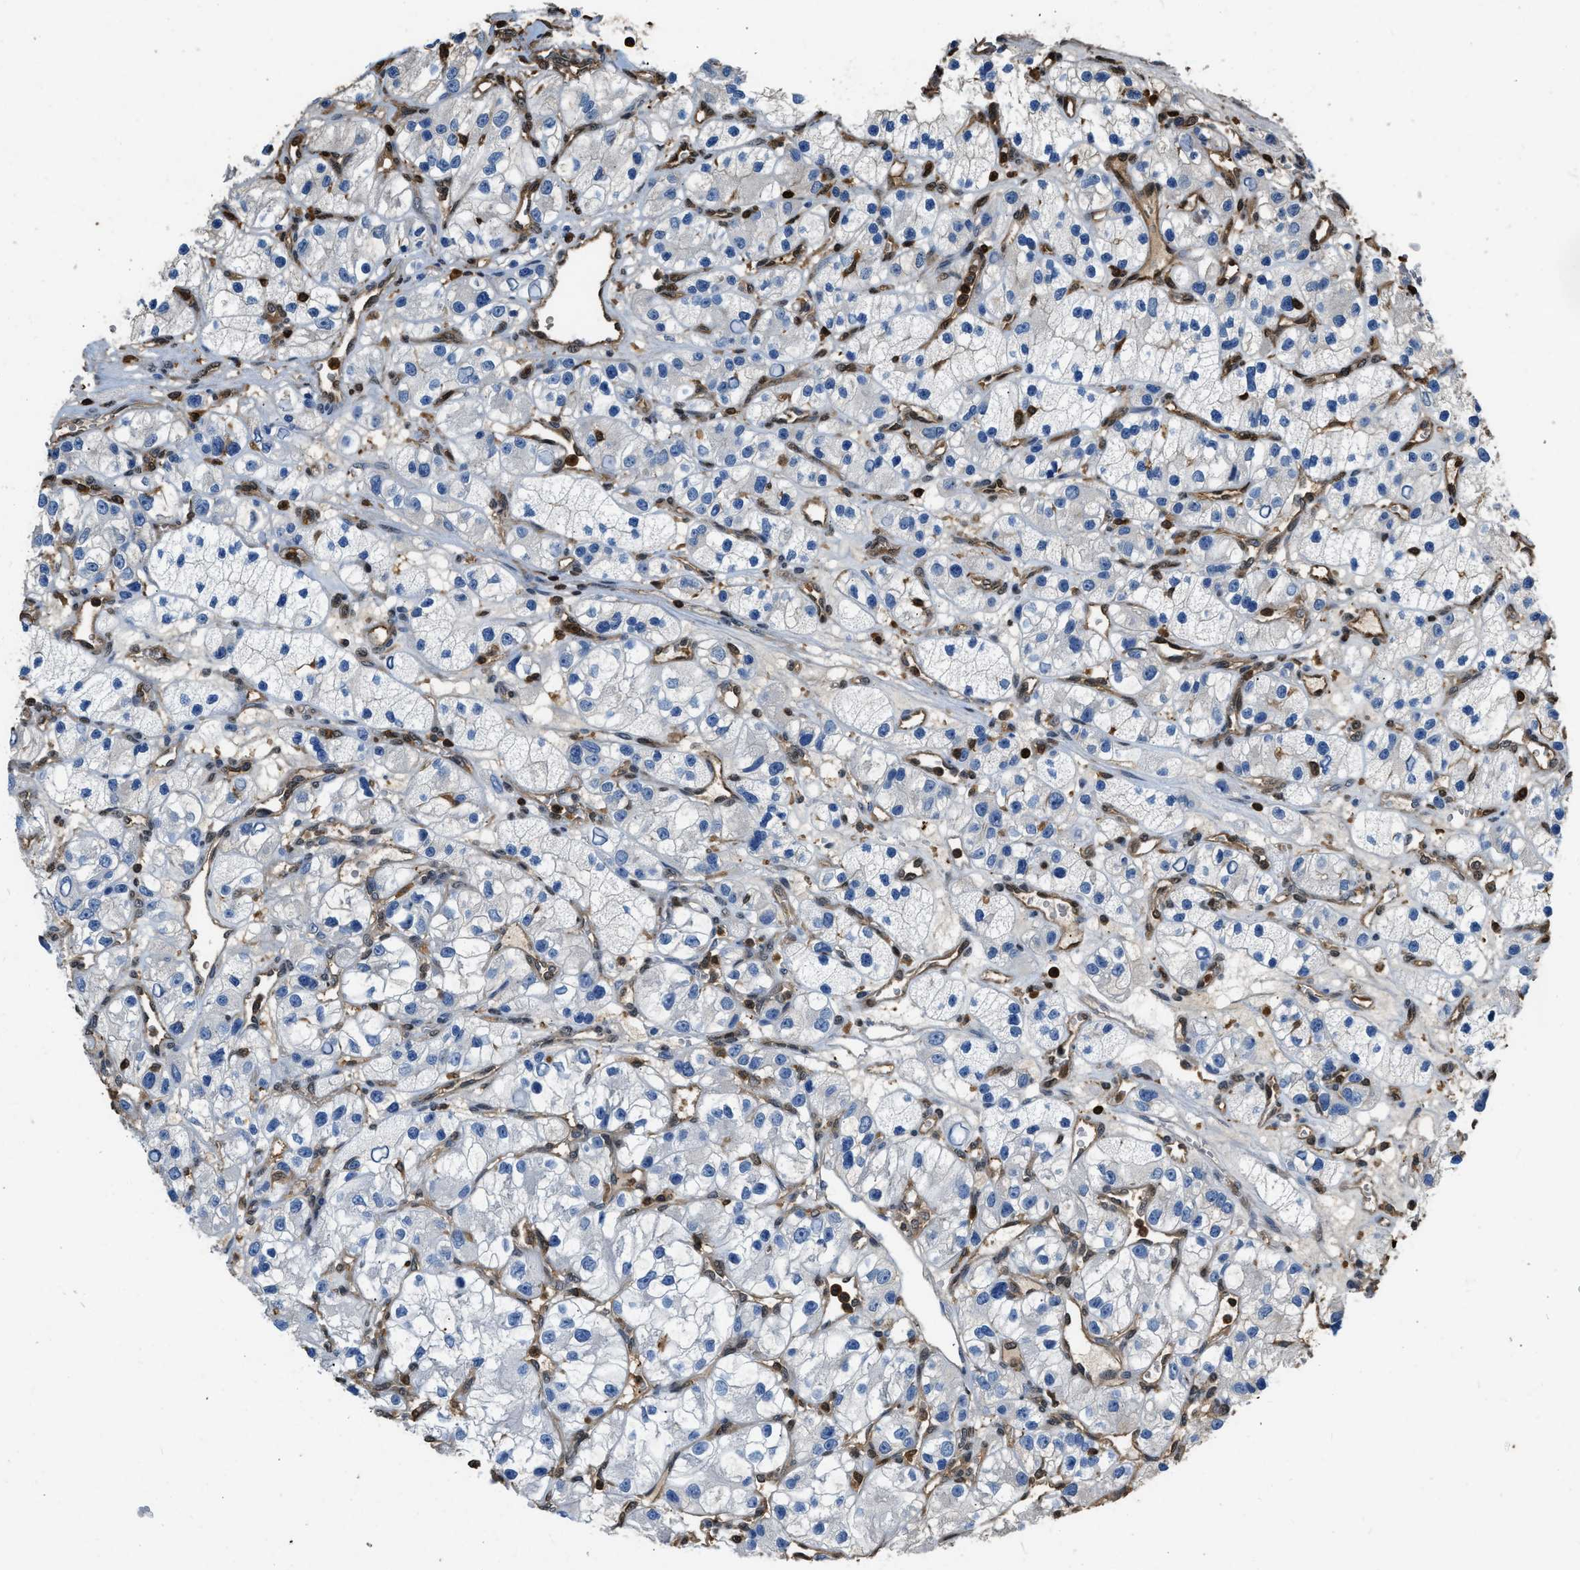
{"staining": {"intensity": "negative", "quantity": "none", "location": "none"}, "tissue": "renal cancer", "cell_type": "Tumor cells", "image_type": "cancer", "snomed": [{"axis": "morphology", "description": "Adenocarcinoma, NOS"}, {"axis": "topography", "description": "Kidney"}], "caption": "DAB (3,3'-diaminobenzidine) immunohistochemical staining of renal cancer (adenocarcinoma) exhibits no significant expression in tumor cells.", "gene": "ARHGDIB", "patient": {"sex": "female", "age": 57}}